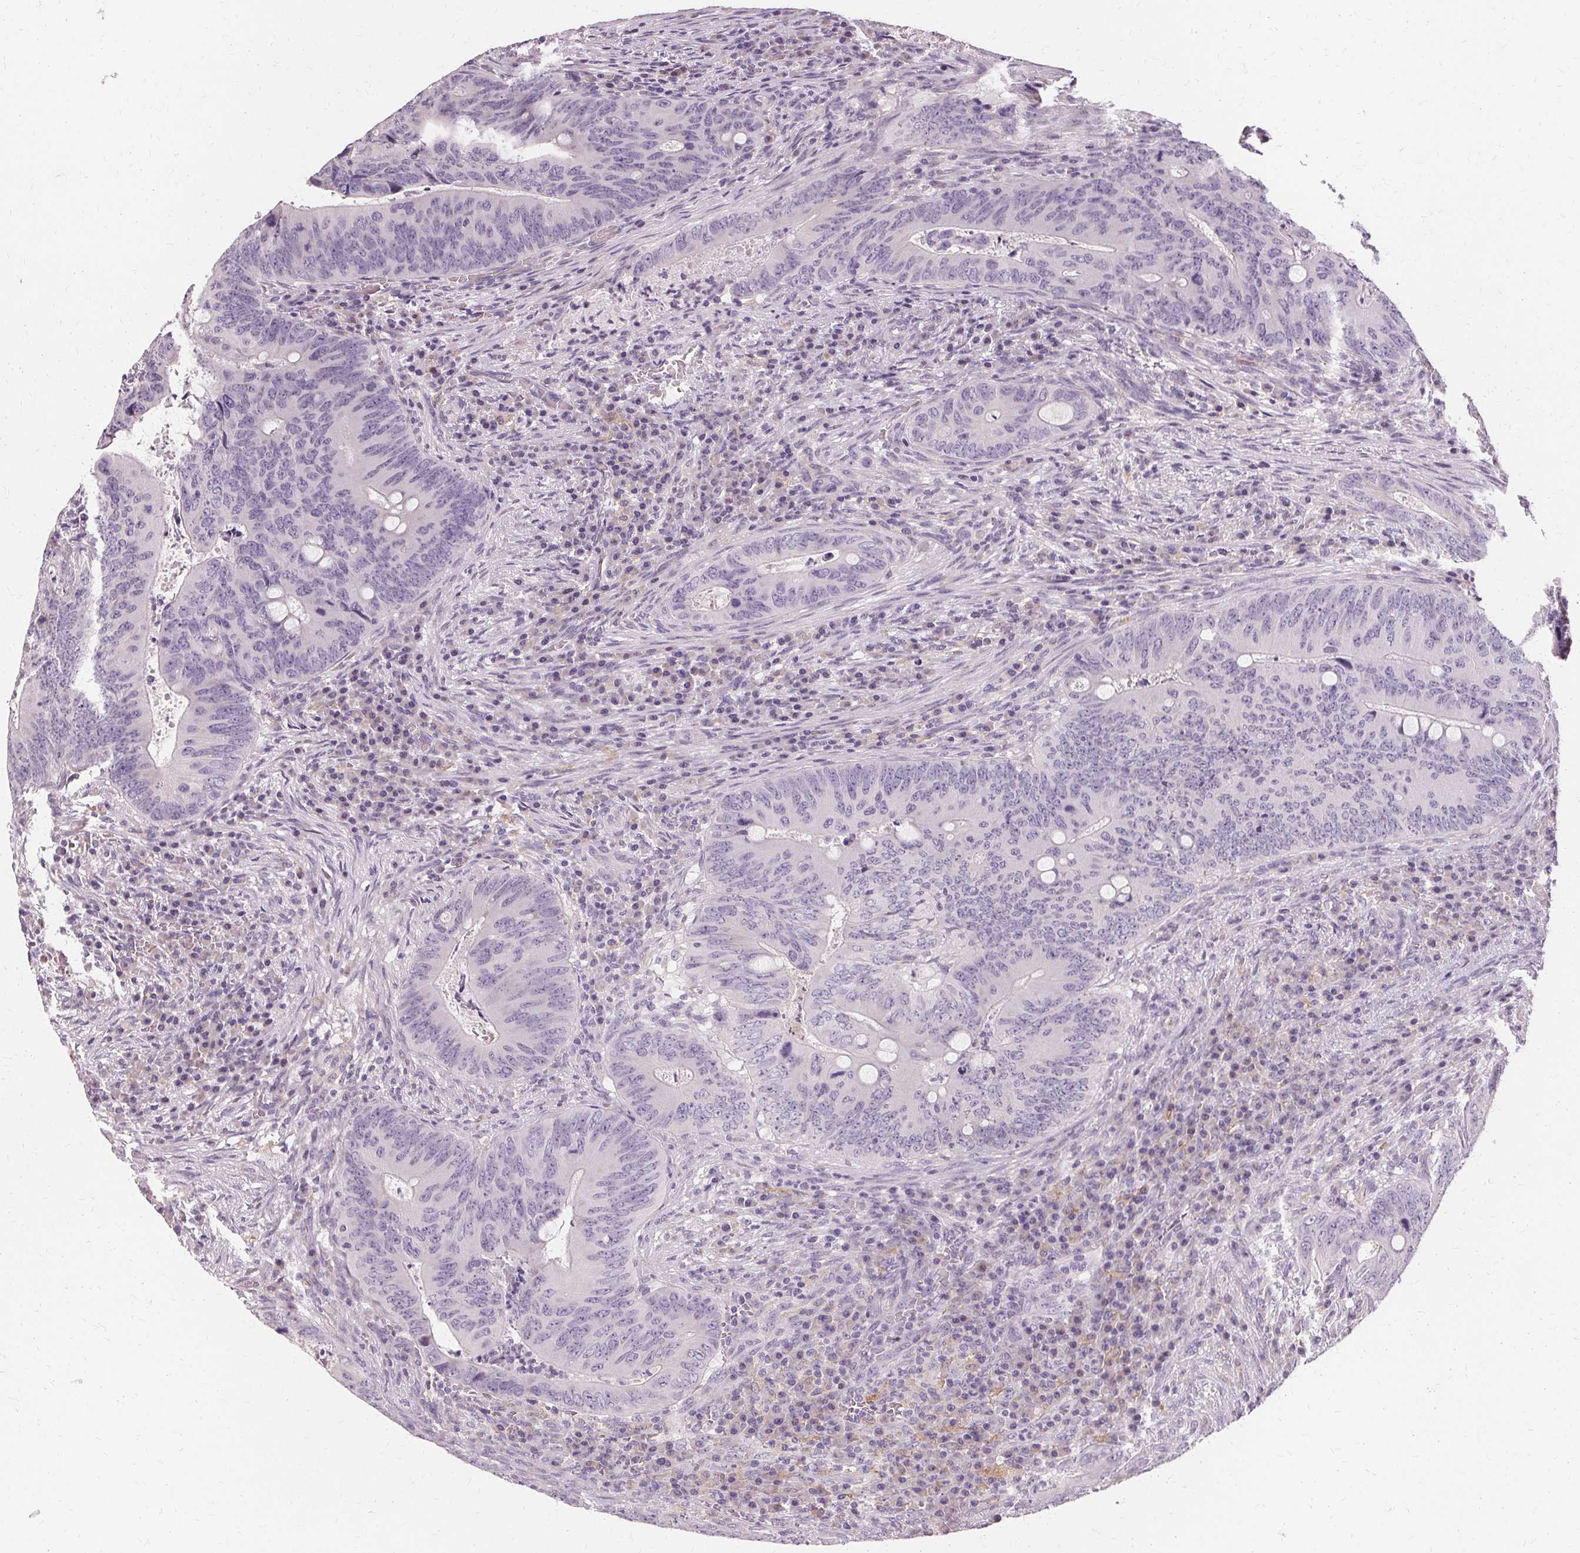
{"staining": {"intensity": "negative", "quantity": "none", "location": "none"}, "tissue": "colorectal cancer", "cell_type": "Tumor cells", "image_type": "cancer", "snomed": [{"axis": "morphology", "description": "Adenocarcinoma, NOS"}, {"axis": "topography", "description": "Colon"}], "caption": "Colorectal adenocarcinoma was stained to show a protein in brown. There is no significant positivity in tumor cells.", "gene": "IFNGR1", "patient": {"sex": "female", "age": 74}}